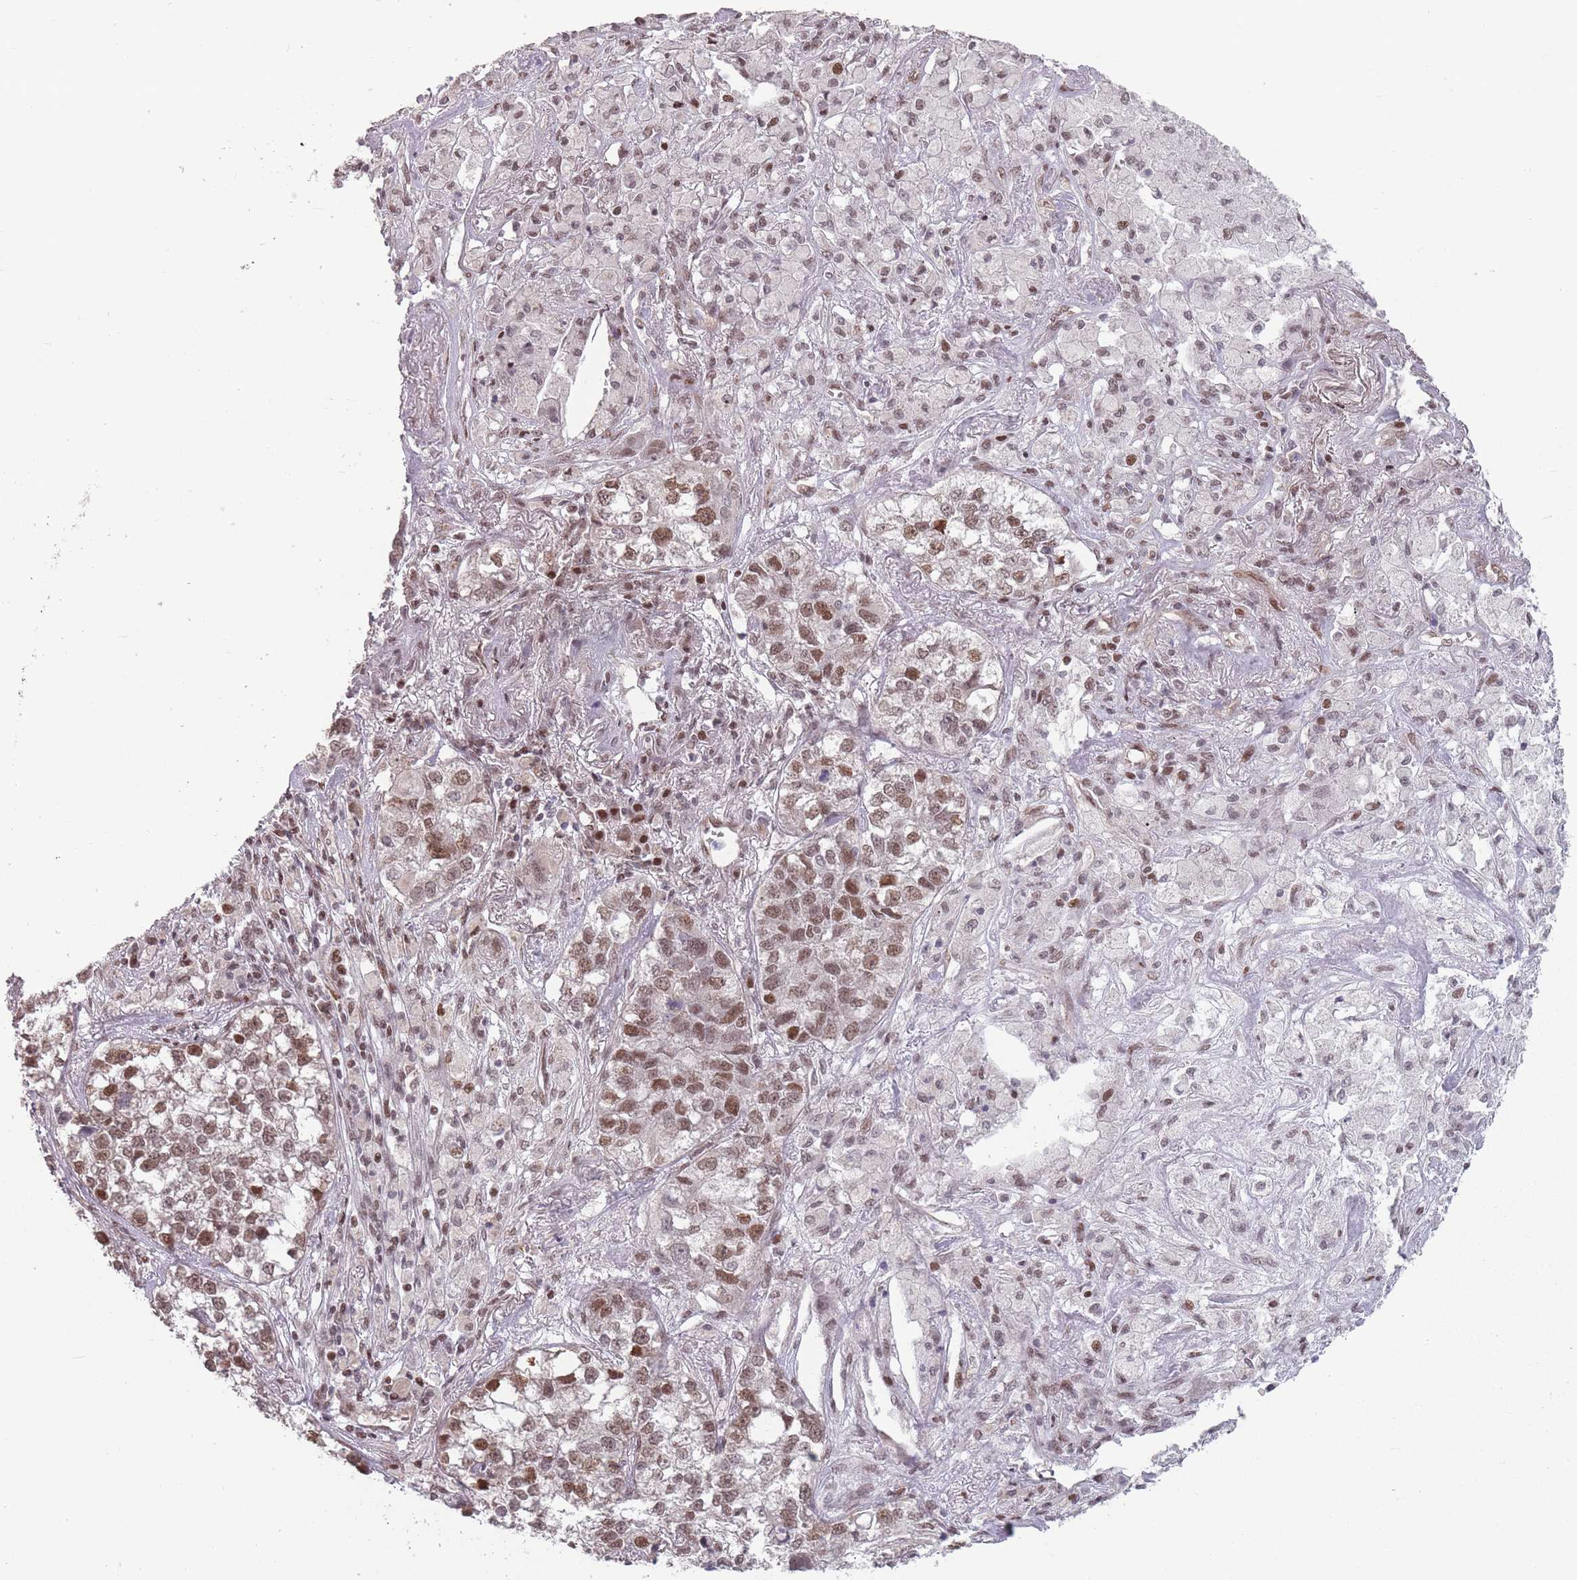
{"staining": {"intensity": "moderate", "quantity": ">75%", "location": "nuclear"}, "tissue": "lung cancer", "cell_type": "Tumor cells", "image_type": "cancer", "snomed": [{"axis": "morphology", "description": "Adenocarcinoma, NOS"}, {"axis": "topography", "description": "Lung"}], "caption": "The photomicrograph demonstrates a brown stain indicating the presence of a protein in the nuclear of tumor cells in adenocarcinoma (lung). Using DAB (3,3'-diaminobenzidine) (brown) and hematoxylin (blue) stains, captured at high magnification using brightfield microscopy.", "gene": "SH3BGRL2", "patient": {"sex": "male", "age": 49}}